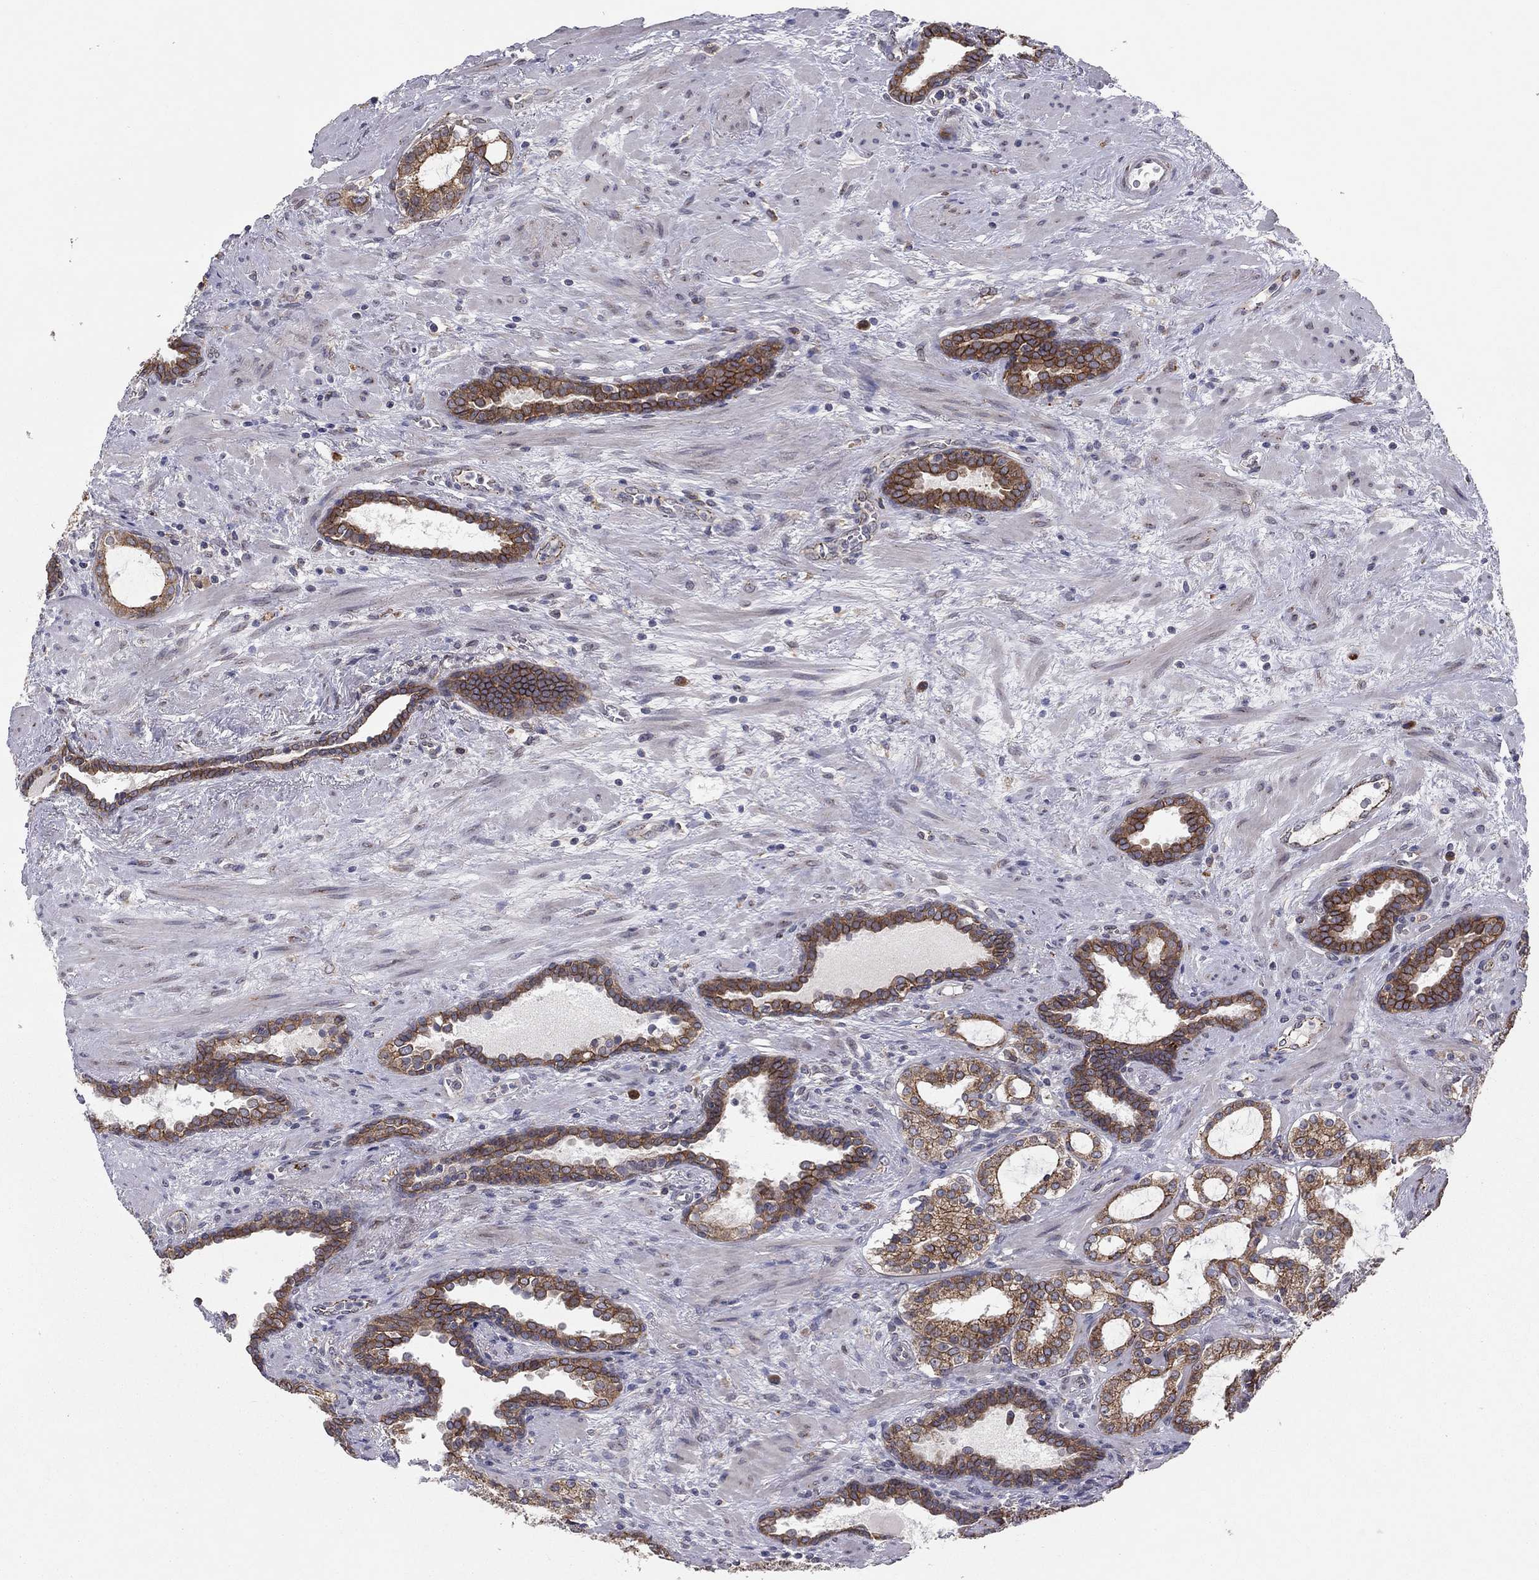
{"staining": {"intensity": "strong", "quantity": ">75%", "location": "cytoplasmic/membranous"}, "tissue": "prostate cancer", "cell_type": "Tumor cells", "image_type": "cancer", "snomed": [{"axis": "morphology", "description": "Adenocarcinoma, NOS"}, {"axis": "topography", "description": "Prostate"}], "caption": "Immunohistochemistry of adenocarcinoma (prostate) displays high levels of strong cytoplasmic/membranous positivity in approximately >75% of tumor cells.", "gene": "YIF1A", "patient": {"sex": "male", "age": 66}}